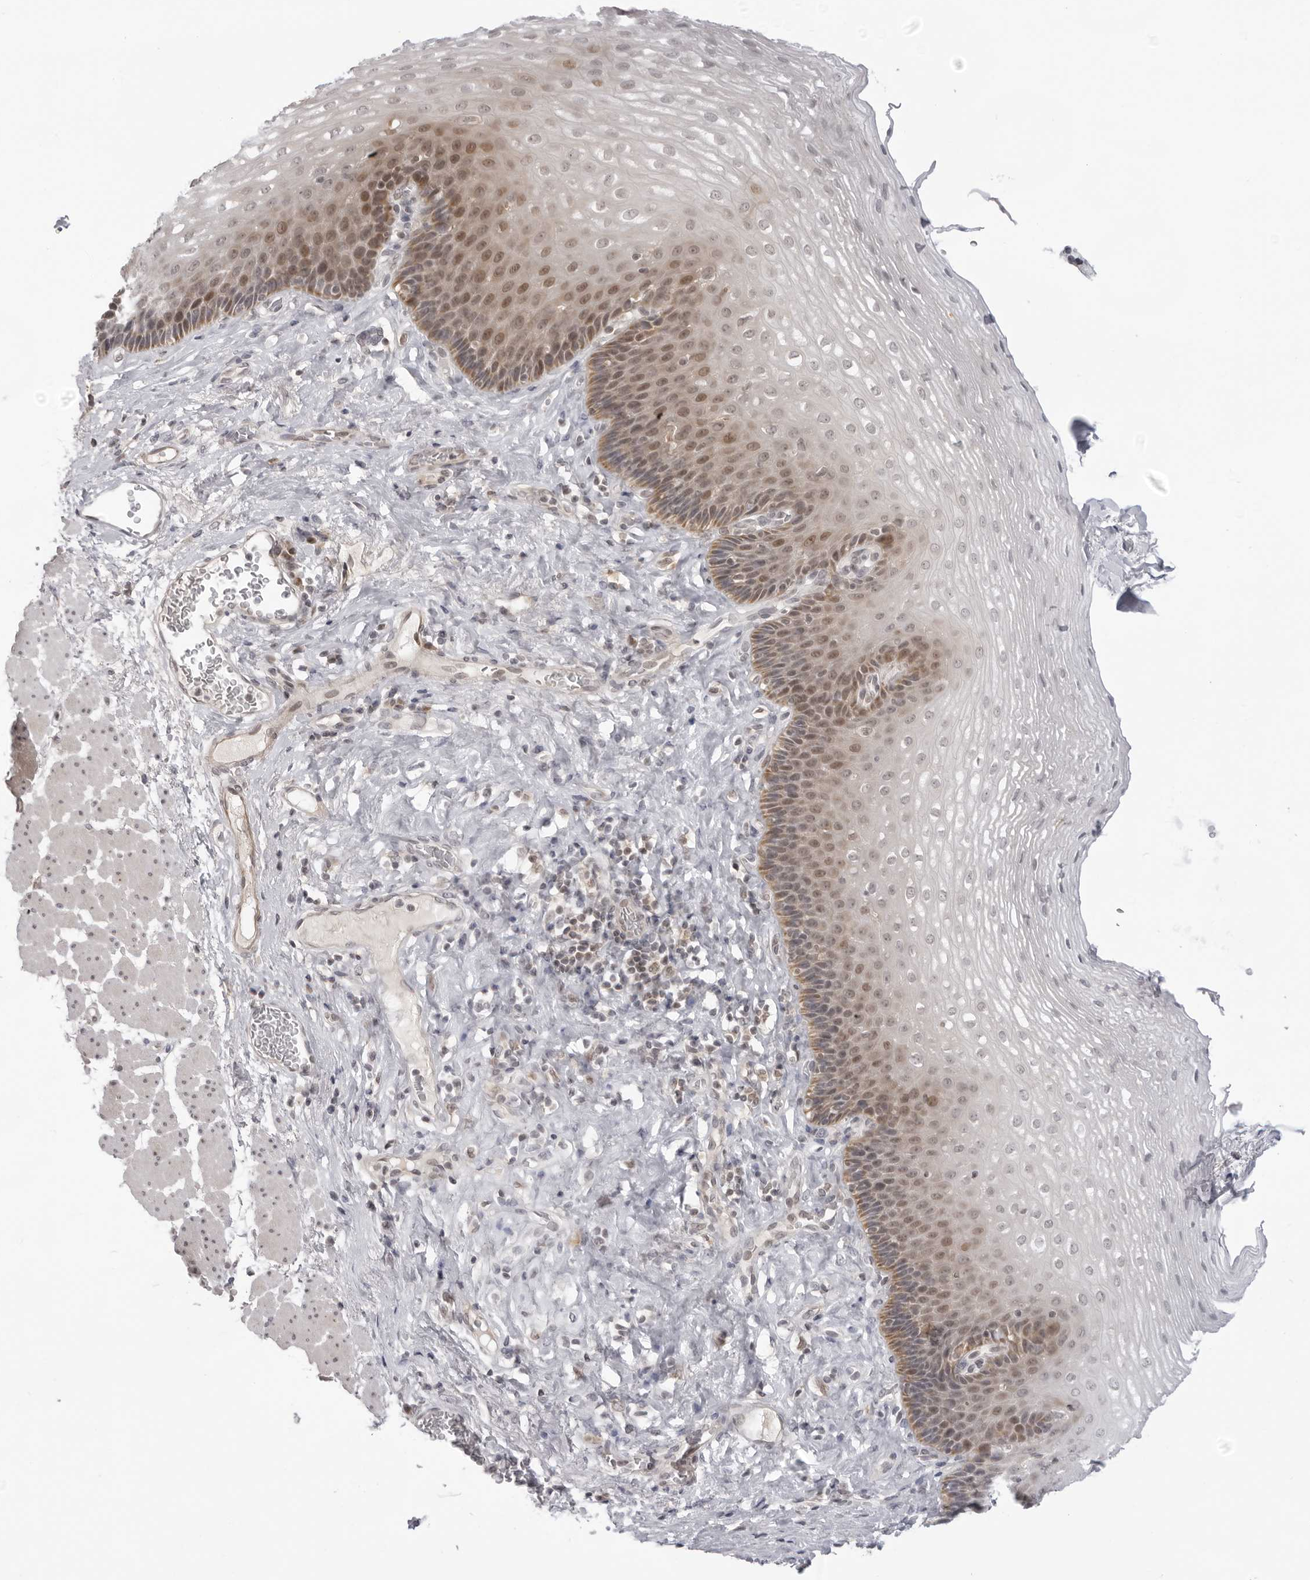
{"staining": {"intensity": "moderate", "quantity": "<25%", "location": "nuclear"}, "tissue": "esophagus", "cell_type": "Squamous epithelial cells", "image_type": "normal", "snomed": [{"axis": "morphology", "description": "Normal tissue, NOS"}, {"axis": "topography", "description": "Esophagus"}], "caption": "High-magnification brightfield microscopy of unremarkable esophagus stained with DAB (brown) and counterstained with hematoxylin (blue). squamous epithelial cells exhibit moderate nuclear staining is identified in about<25% of cells. (Brightfield microscopy of DAB IHC at high magnification).", "gene": "ACP6", "patient": {"sex": "female", "age": 66}}